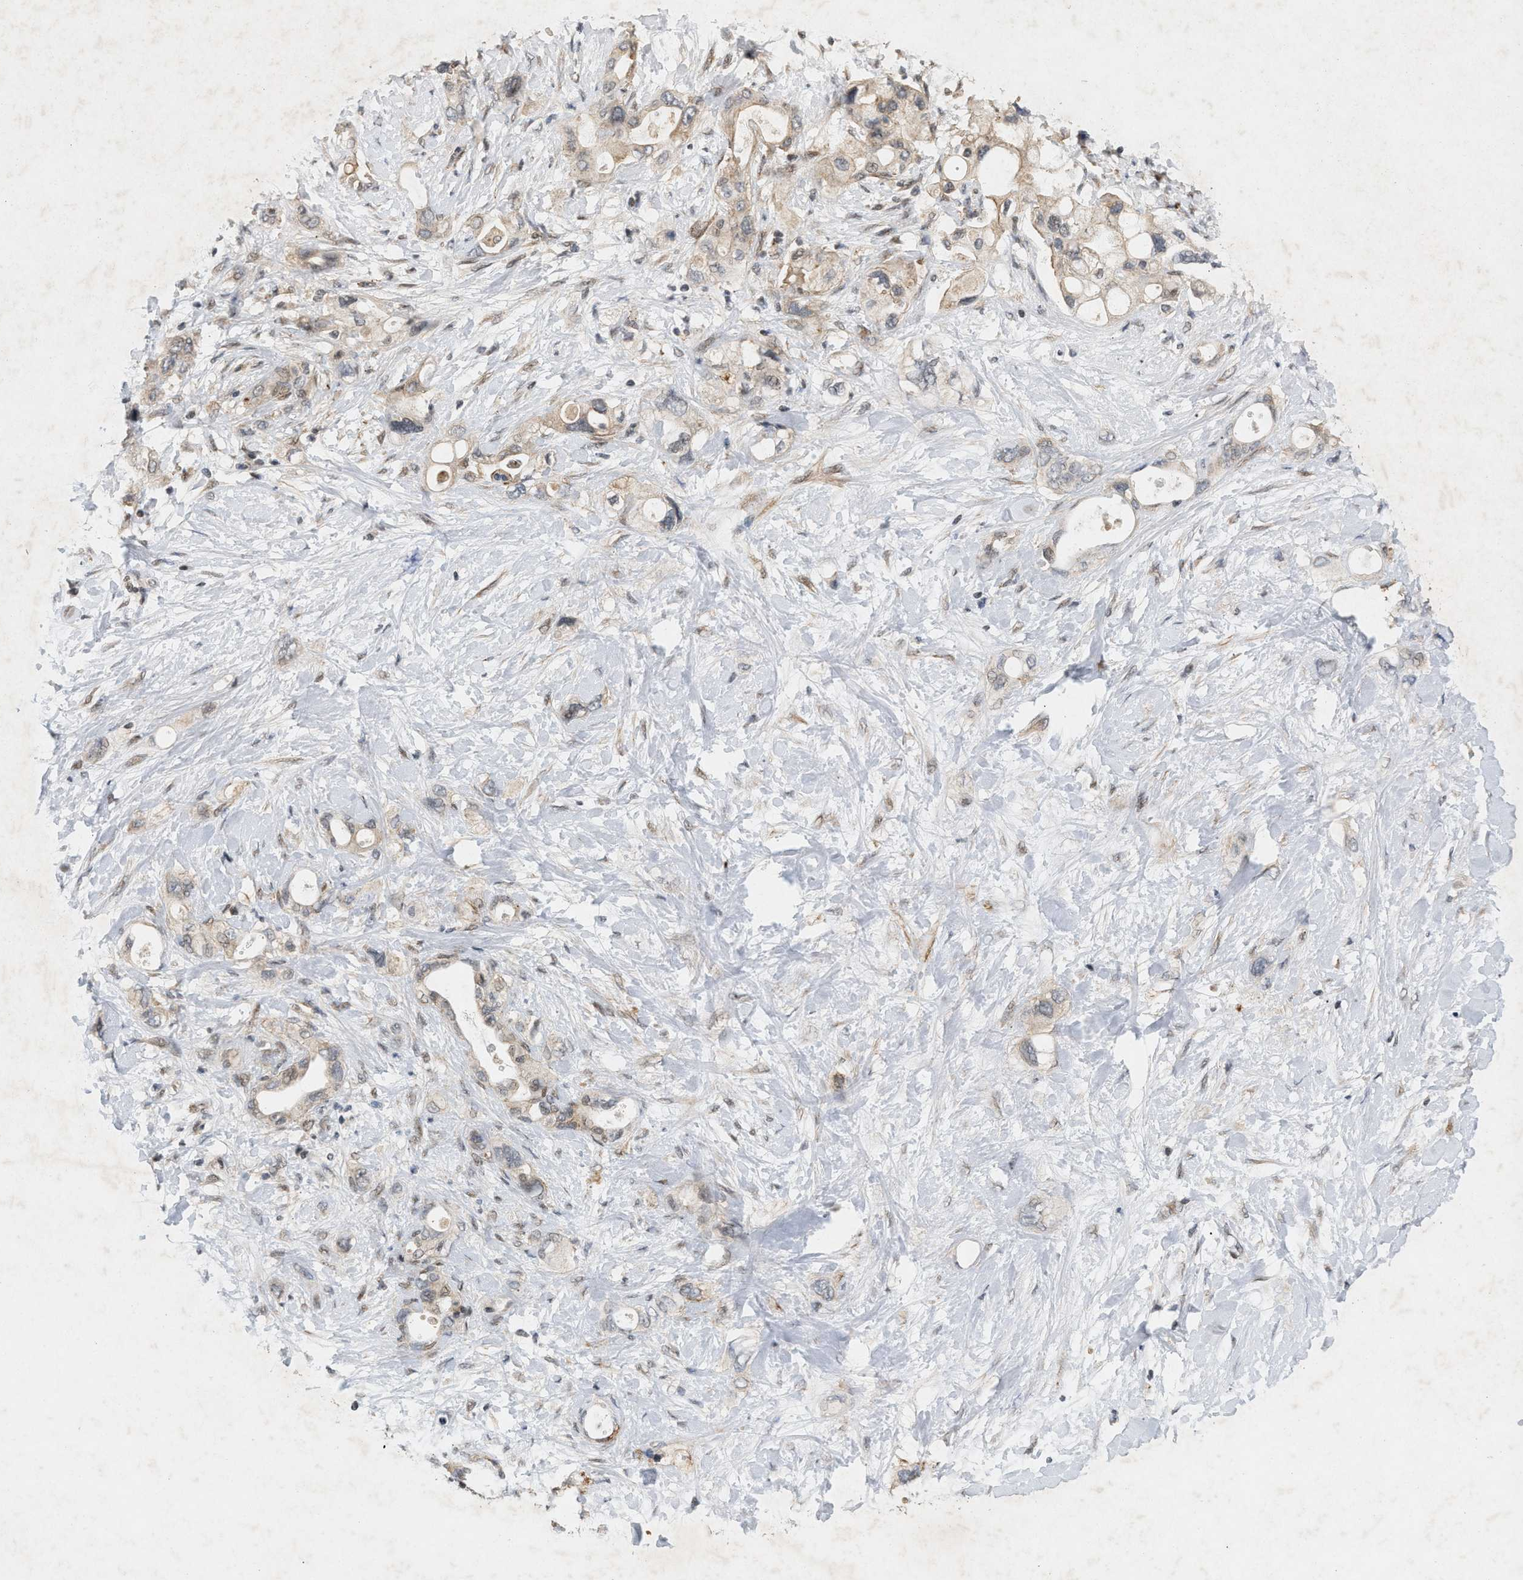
{"staining": {"intensity": "weak", "quantity": ">75%", "location": "cytoplasmic/membranous"}, "tissue": "pancreatic cancer", "cell_type": "Tumor cells", "image_type": "cancer", "snomed": [{"axis": "morphology", "description": "Adenocarcinoma, NOS"}, {"axis": "topography", "description": "Pancreas"}], "caption": "The histopathology image demonstrates staining of pancreatic adenocarcinoma, revealing weak cytoplasmic/membranous protein staining (brown color) within tumor cells. (DAB IHC with brightfield microscopy, high magnification).", "gene": "ZPR1", "patient": {"sex": "female", "age": 56}}